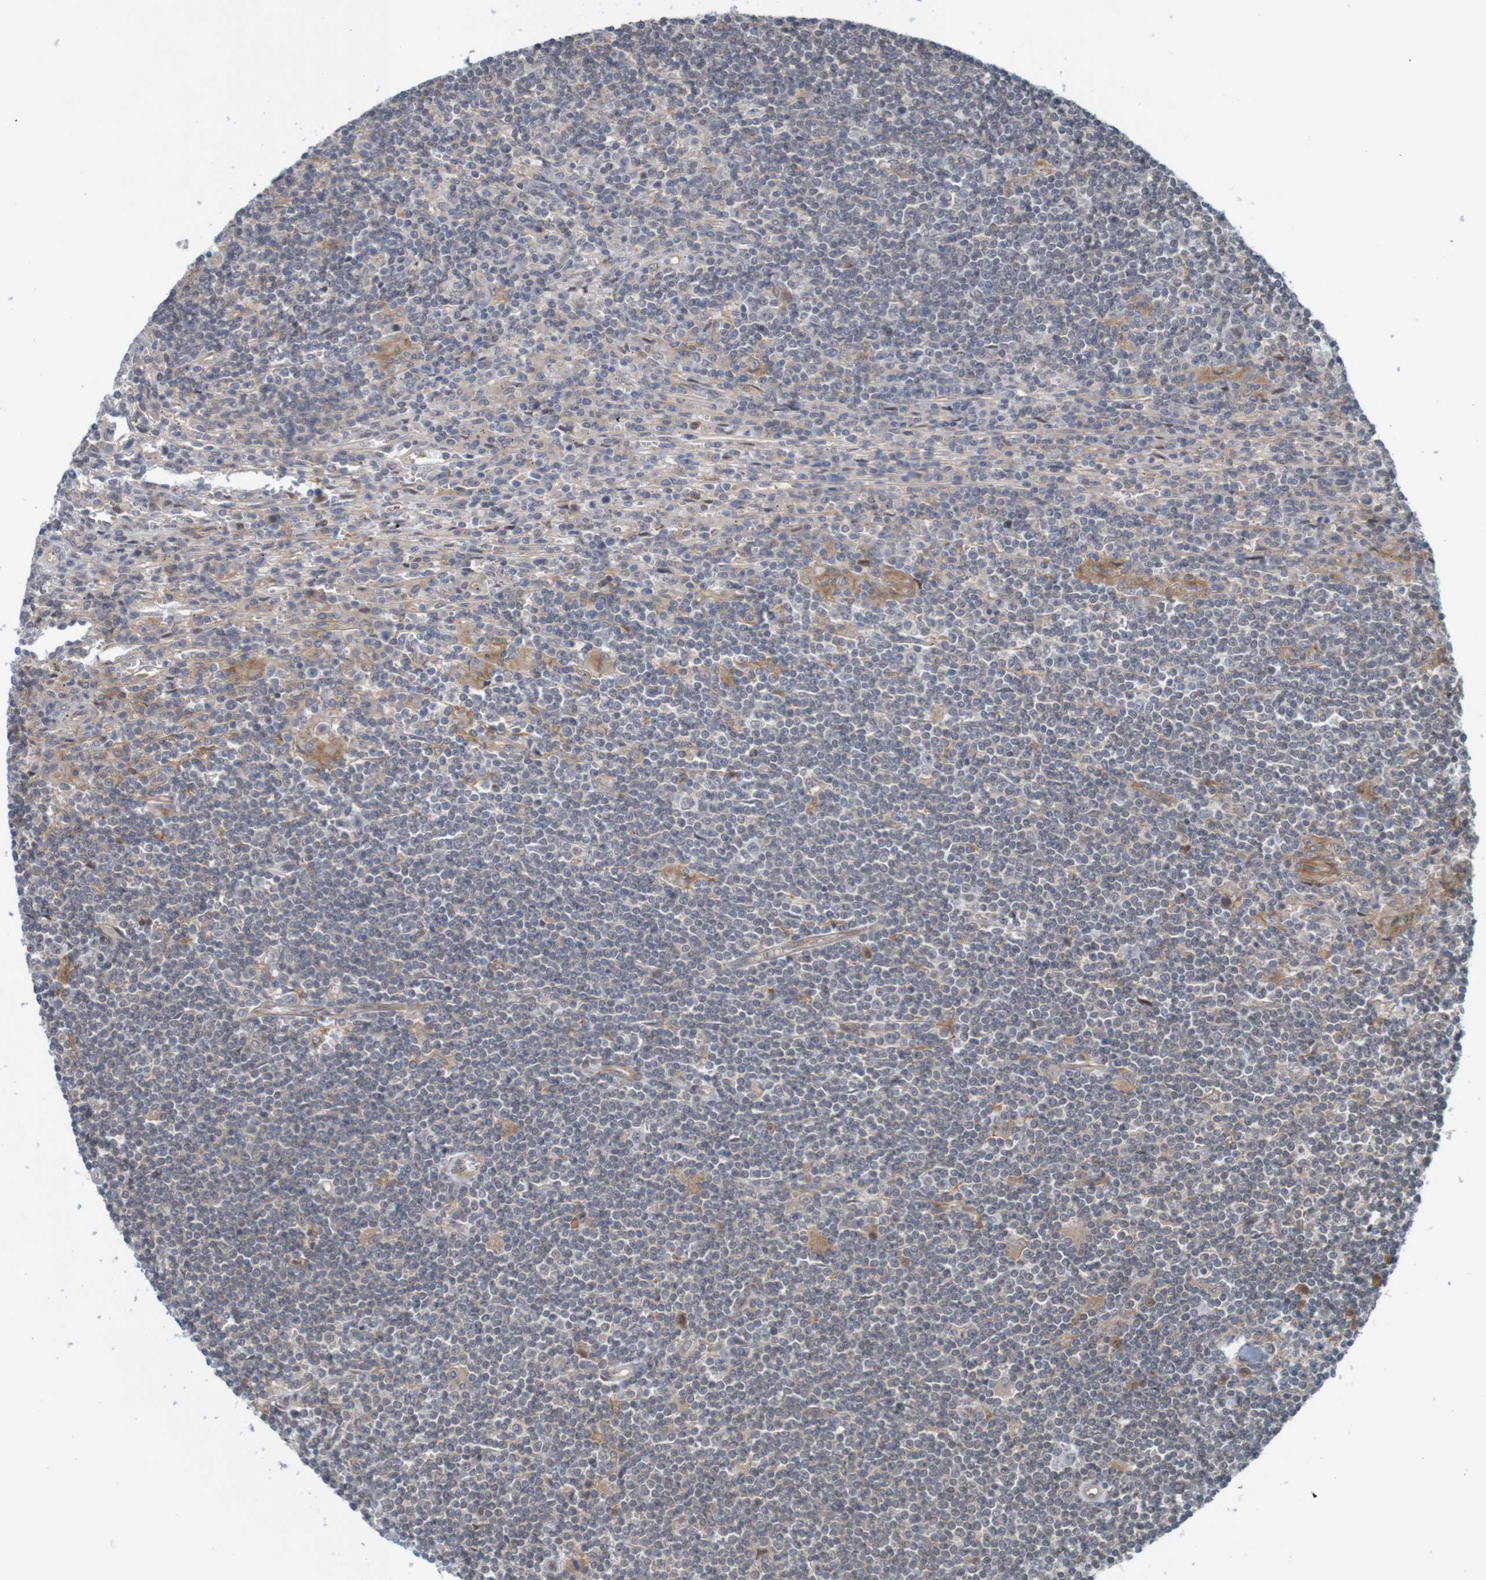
{"staining": {"intensity": "negative", "quantity": "none", "location": "none"}, "tissue": "lymphoma", "cell_type": "Tumor cells", "image_type": "cancer", "snomed": [{"axis": "morphology", "description": "Malignant lymphoma, non-Hodgkin's type, Low grade"}, {"axis": "topography", "description": "Spleen"}], "caption": "This is a photomicrograph of immunohistochemistry staining of low-grade malignant lymphoma, non-Hodgkin's type, which shows no staining in tumor cells. The staining is performed using DAB brown chromogen with nuclei counter-stained in using hematoxylin.", "gene": "ARHGEF11", "patient": {"sex": "male", "age": 76}}